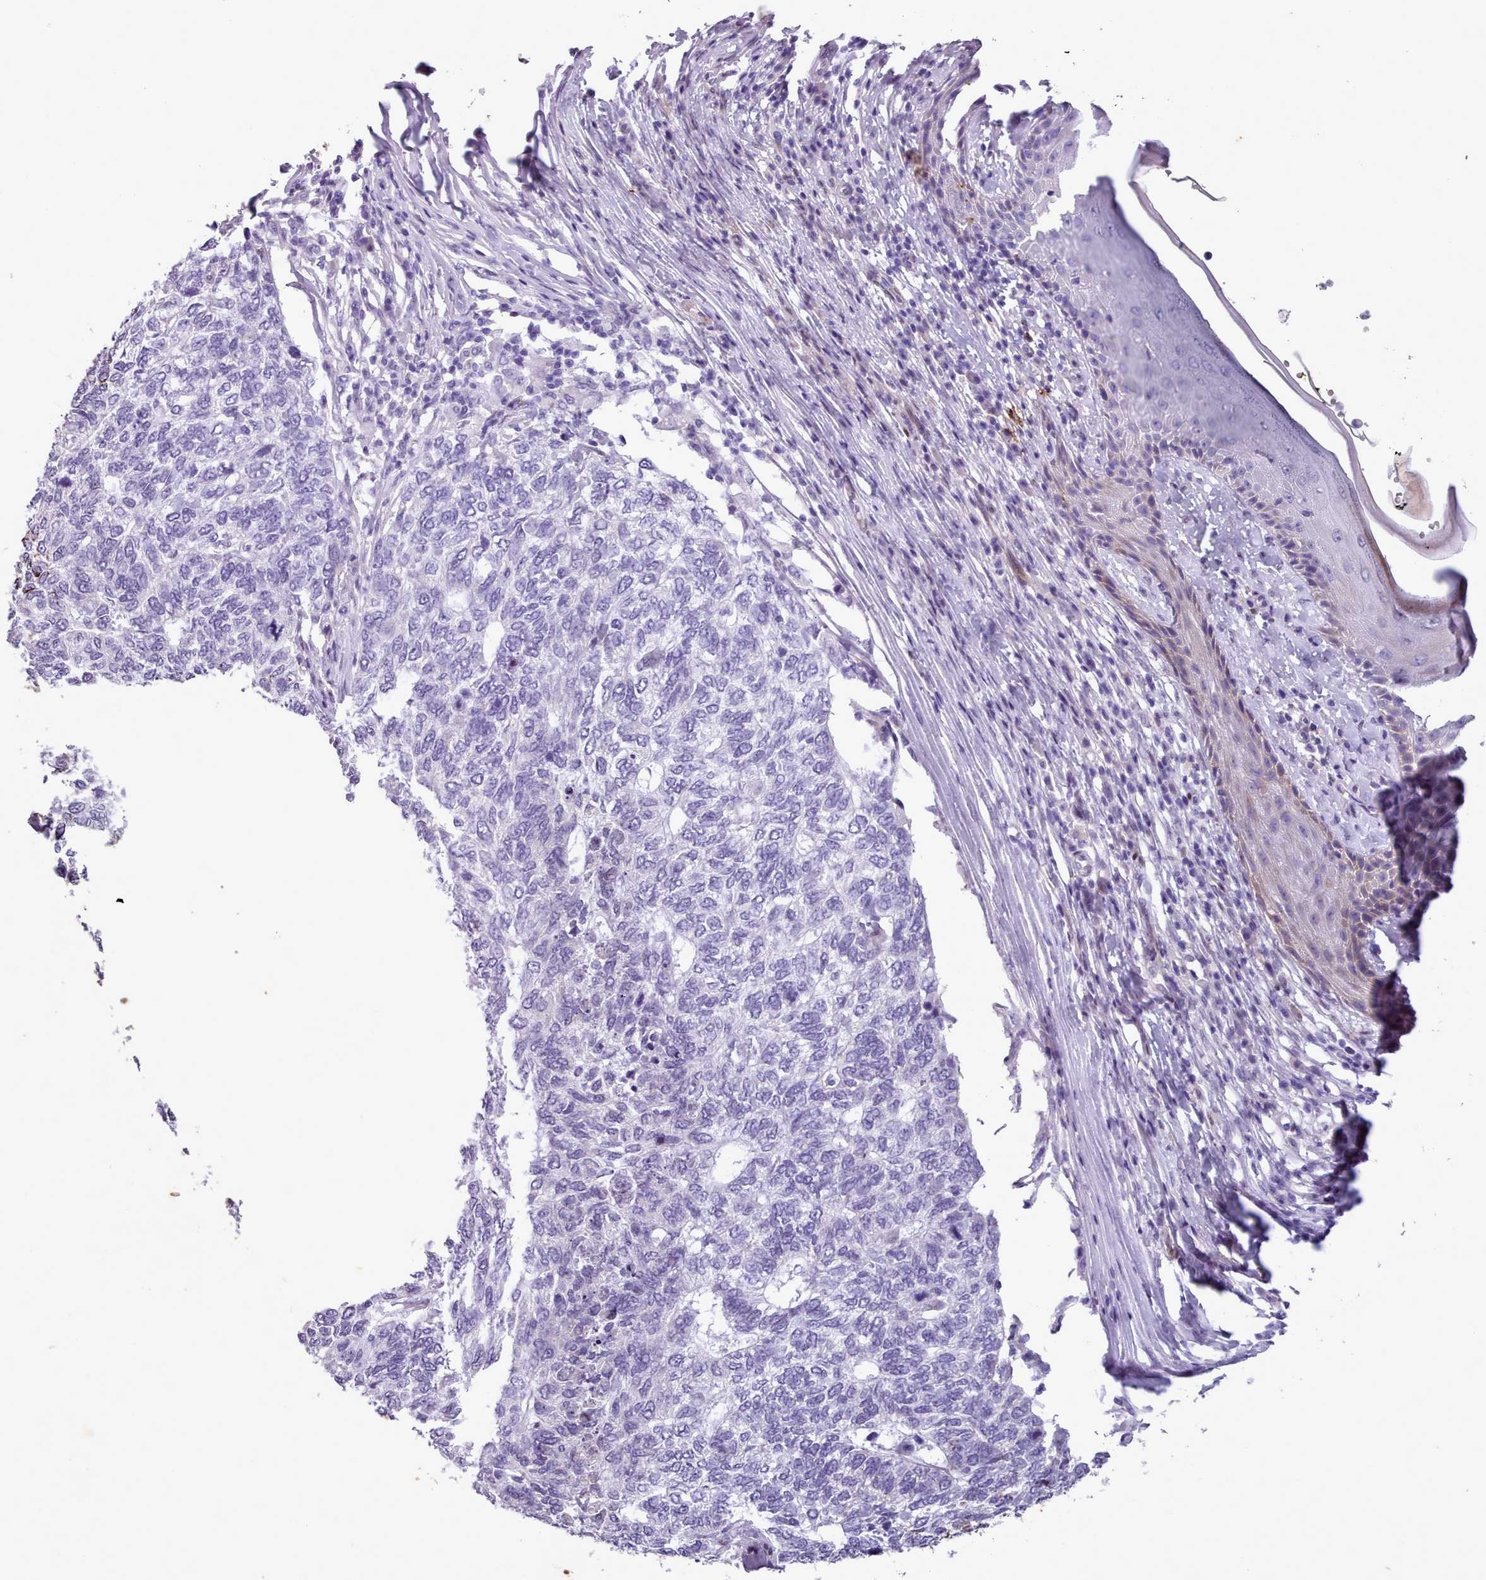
{"staining": {"intensity": "negative", "quantity": "none", "location": "none"}, "tissue": "skin cancer", "cell_type": "Tumor cells", "image_type": "cancer", "snomed": [{"axis": "morphology", "description": "Basal cell carcinoma"}, {"axis": "topography", "description": "Skin"}], "caption": "Protein analysis of skin cancer (basal cell carcinoma) reveals no significant positivity in tumor cells.", "gene": "KCNT2", "patient": {"sex": "female", "age": 65}}